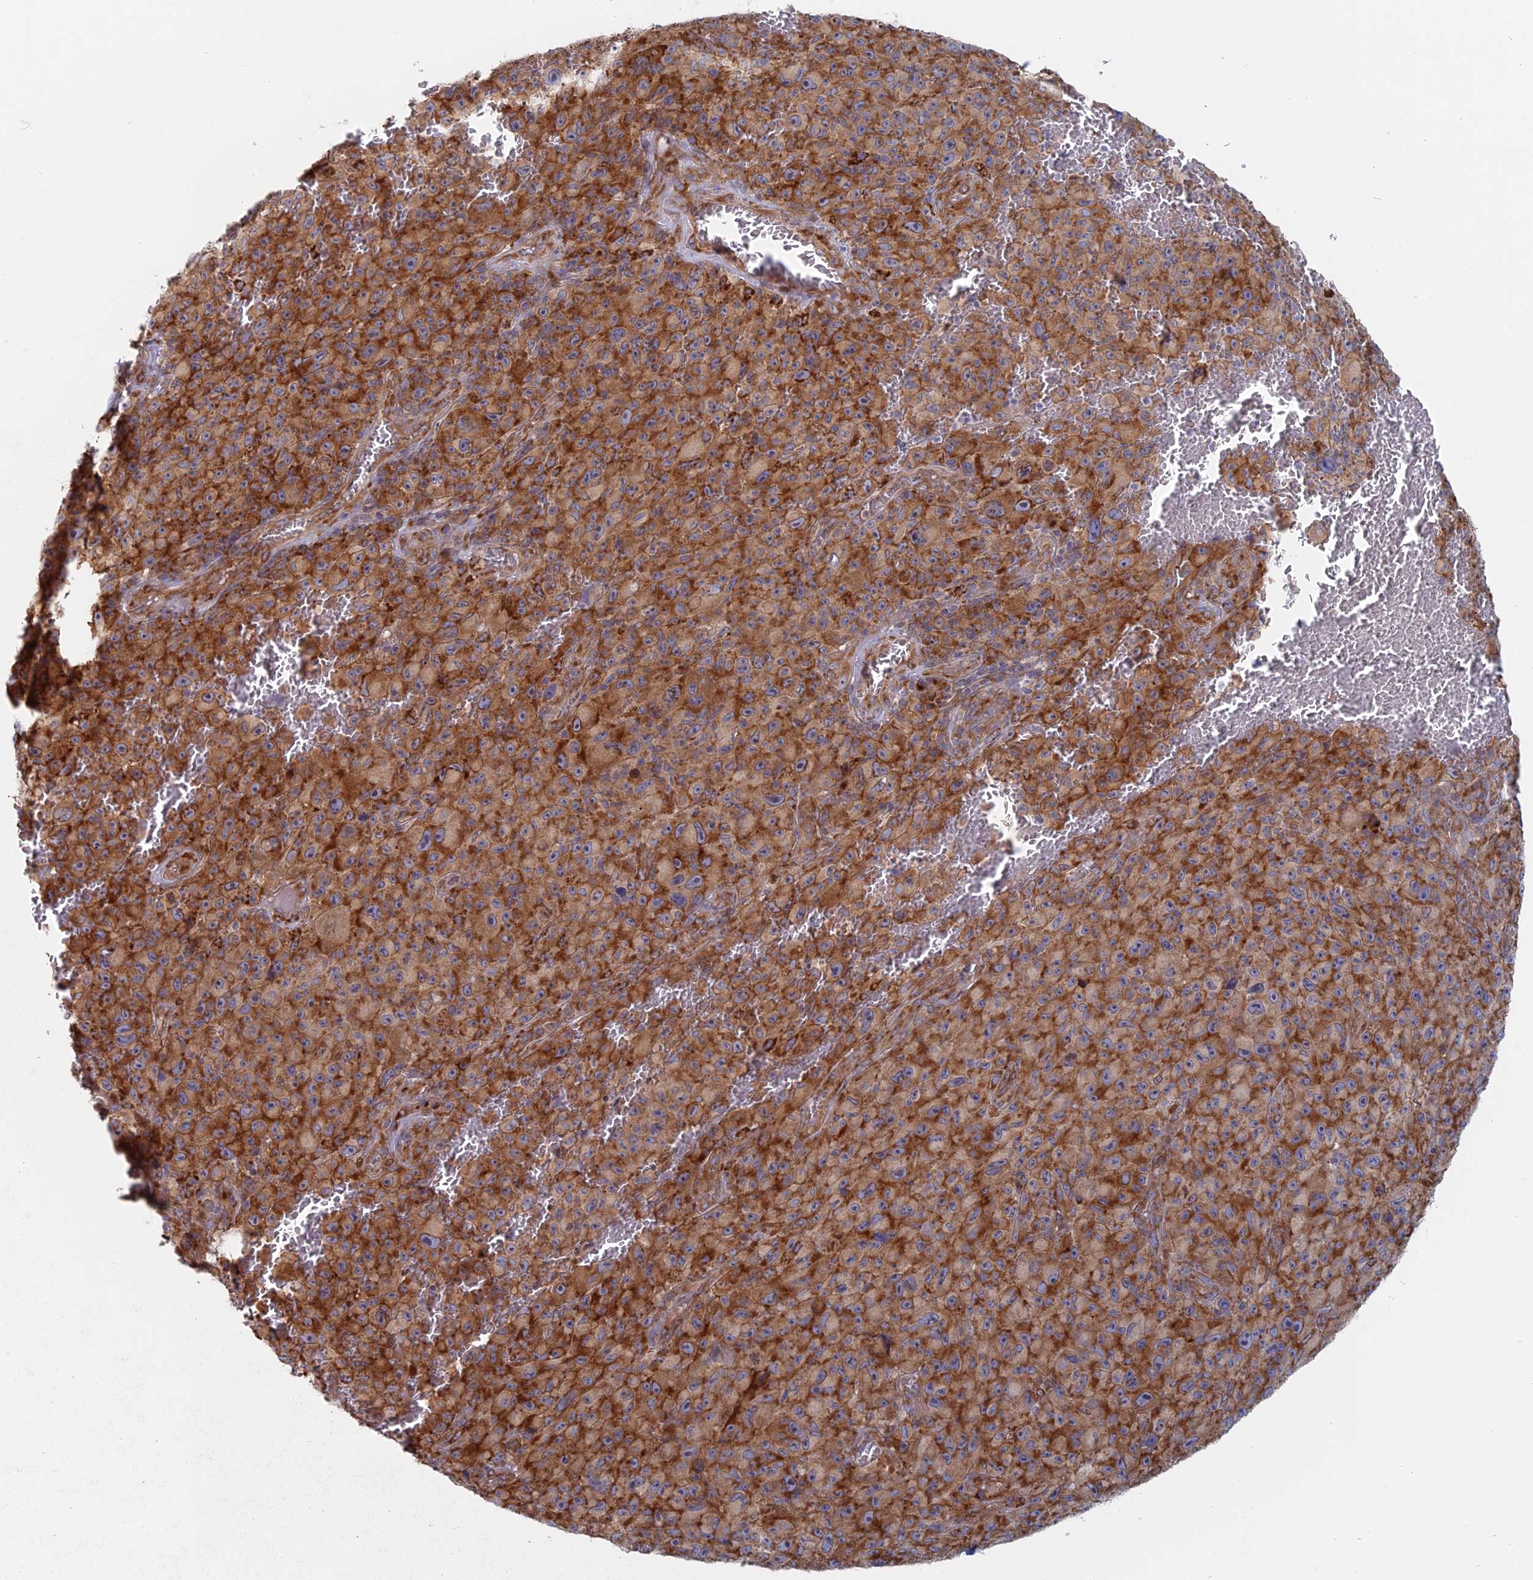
{"staining": {"intensity": "strong", "quantity": ">75%", "location": "cytoplasmic/membranous"}, "tissue": "melanoma", "cell_type": "Tumor cells", "image_type": "cancer", "snomed": [{"axis": "morphology", "description": "Malignant melanoma, NOS"}, {"axis": "topography", "description": "Skin"}], "caption": "A high-resolution photomicrograph shows IHC staining of malignant melanoma, which demonstrates strong cytoplasmic/membranous staining in about >75% of tumor cells.", "gene": "TBC1D30", "patient": {"sex": "female", "age": 82}}